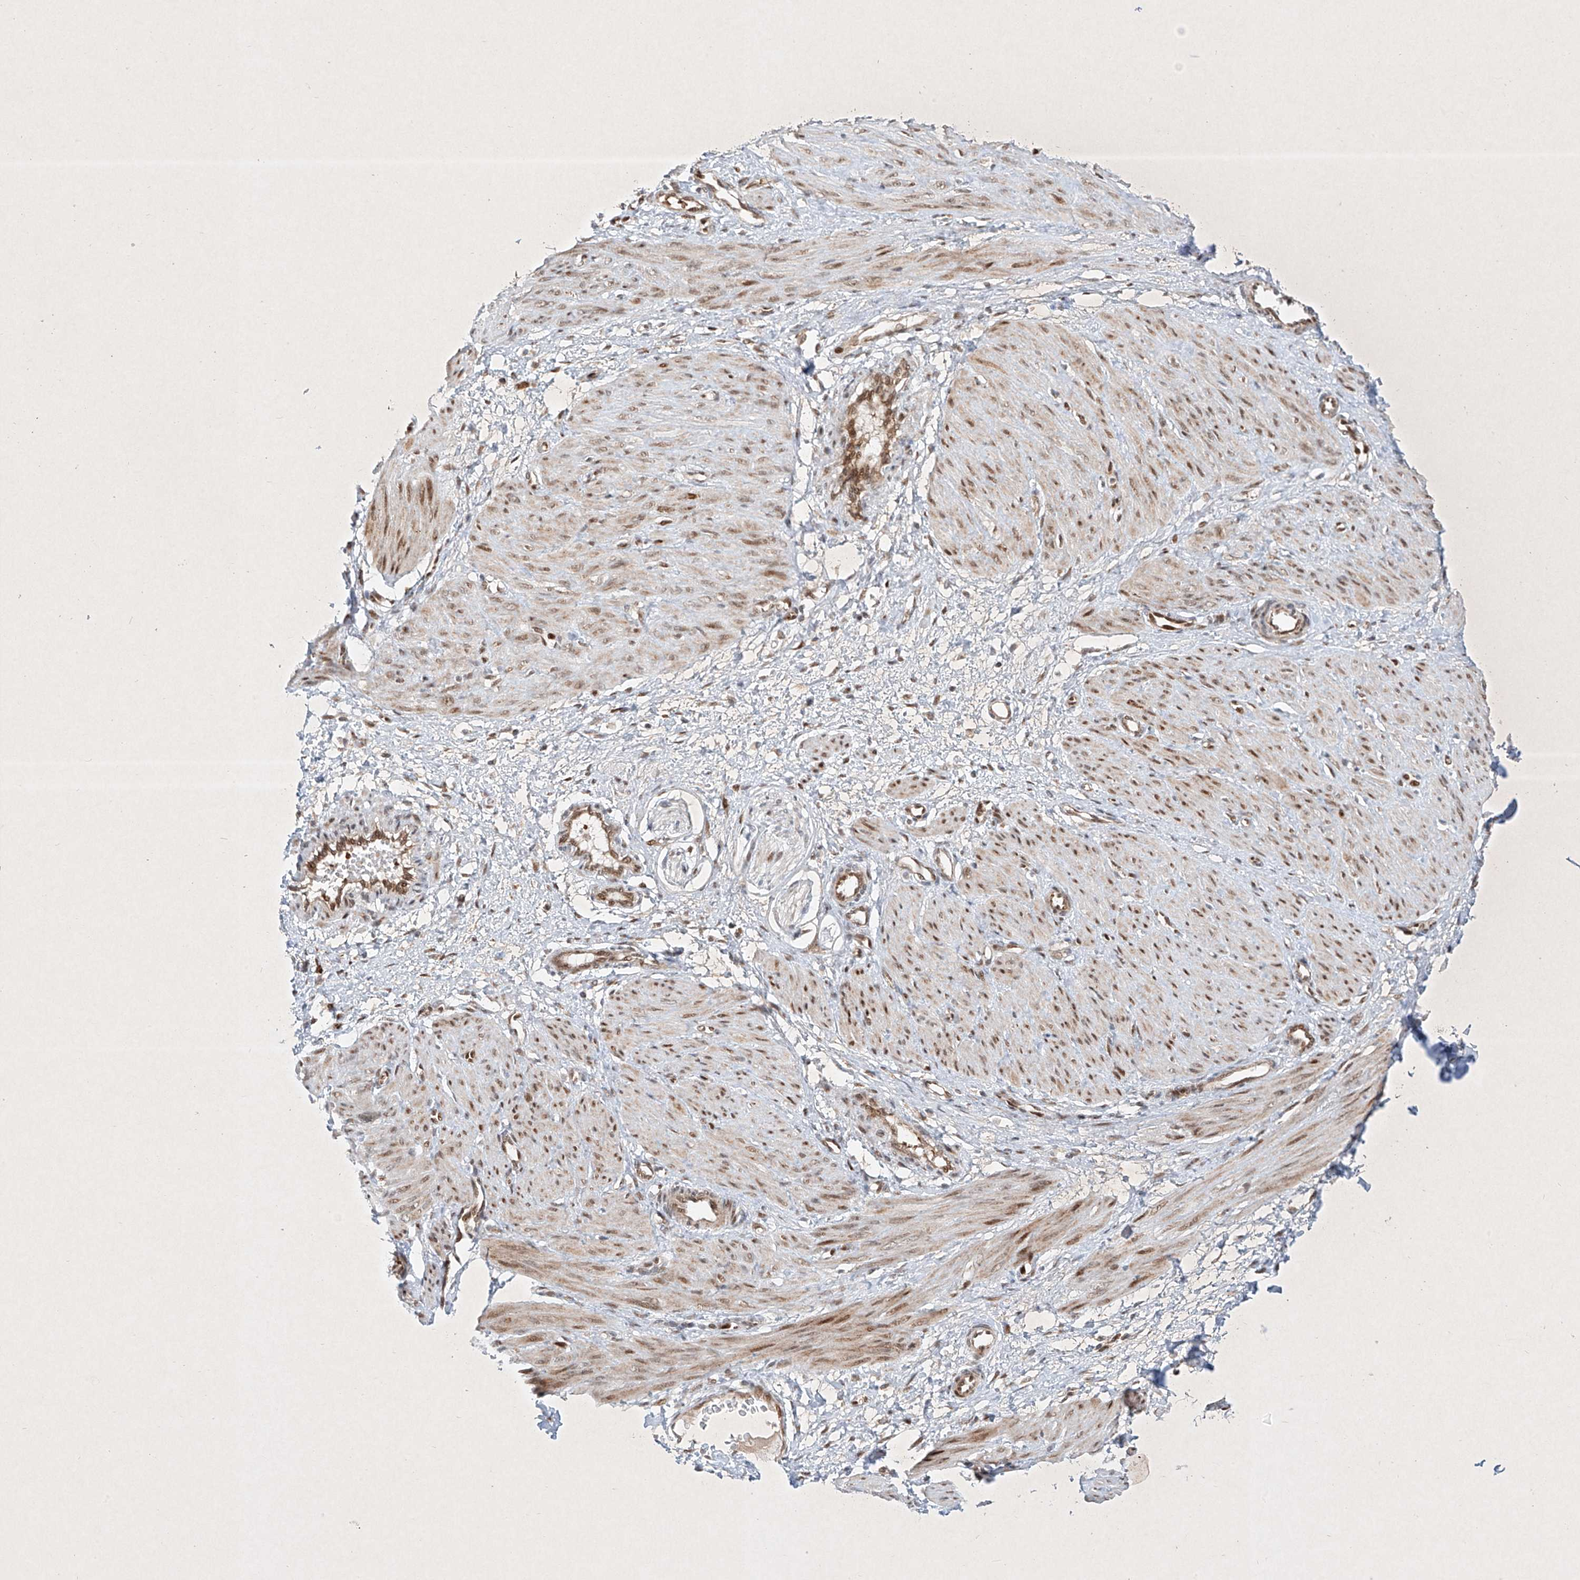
{"staining": {"intensity": "moderate", "quantity": ">75%", "location": "cytoplasmic/membranous,nuclear"}, "tissue": "smooth muscle", "cell_type": "Smooth muscle cells", "image_type": "normal", "snomed": [{"axis": "morphology", "description": "Normal tissue, NOS"}, {"axis": "topography", "description": "Endometrium"}], "caption": "Normal smooth muscle was stained to show a protein in brown. There is medium levels of moderate cytoplasmic/membranous,nuclear expression in approximately >75% of smooth muscle cells. The staining was performed using DAB, with brown indicating positive protein expression. Nuclei are stained blue with hematoxylin.", "gene": "EPG5", "patient": {"sex": "female", "age": 33}}